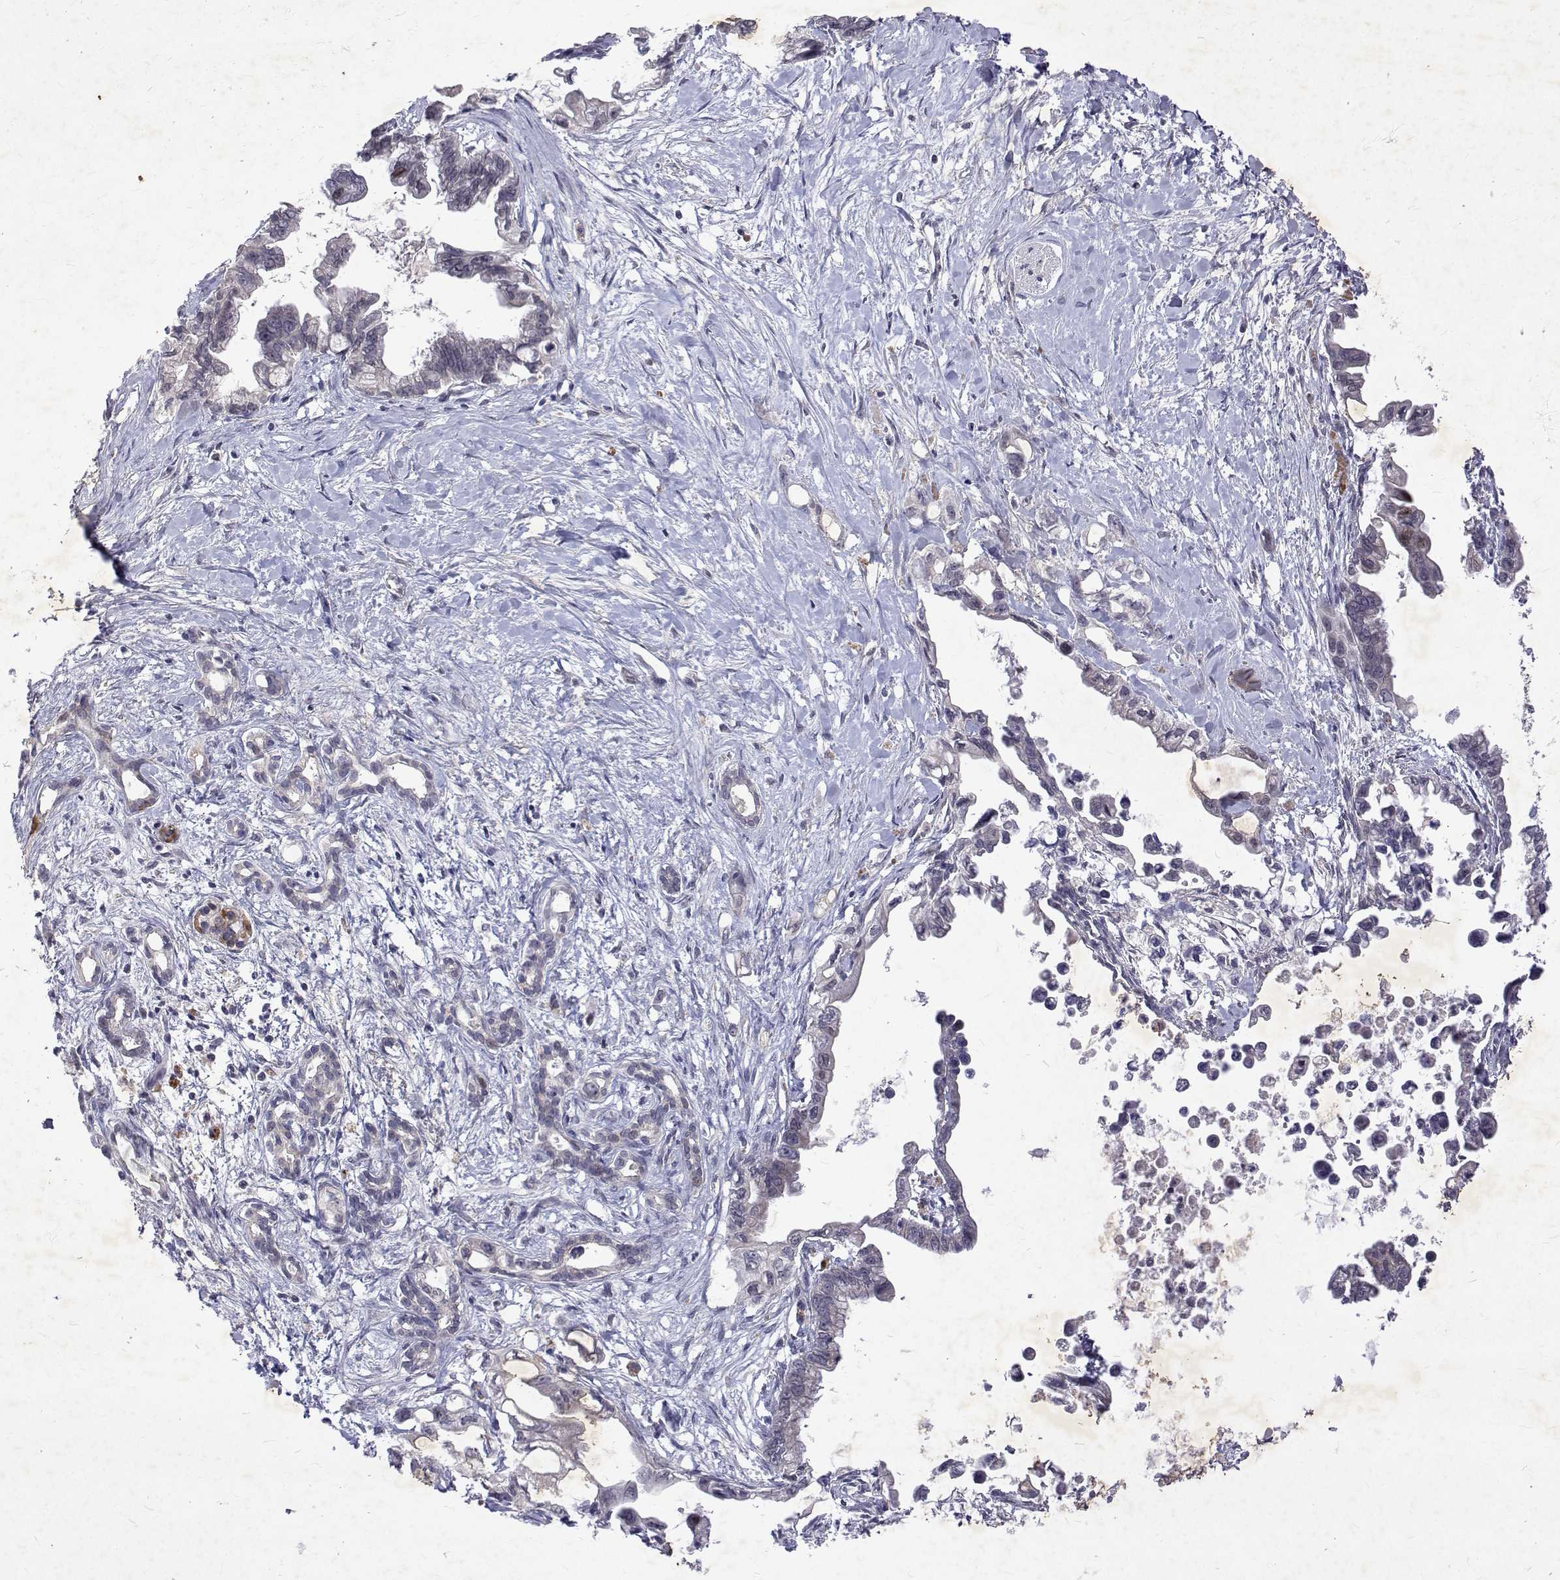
{"staining": {"intensity": "negative", "quantity": "none", "location": "none"}, "tissue": "pancreatic cancer", "cell_type": "Tumor cells", "image_type": "cancer", "snomed": [{"axis": "morphology", "description": "Adenocarcinoma, NOS"}, {"axis": "topography", "description": "Pancreas"}], "caption": "DAB immunohistochemical staining of human pancreatic cancer shows no significant staining in tumor cells.", "gene": "ALKBH8", "patient": {"sex": "male", "age": 61}}